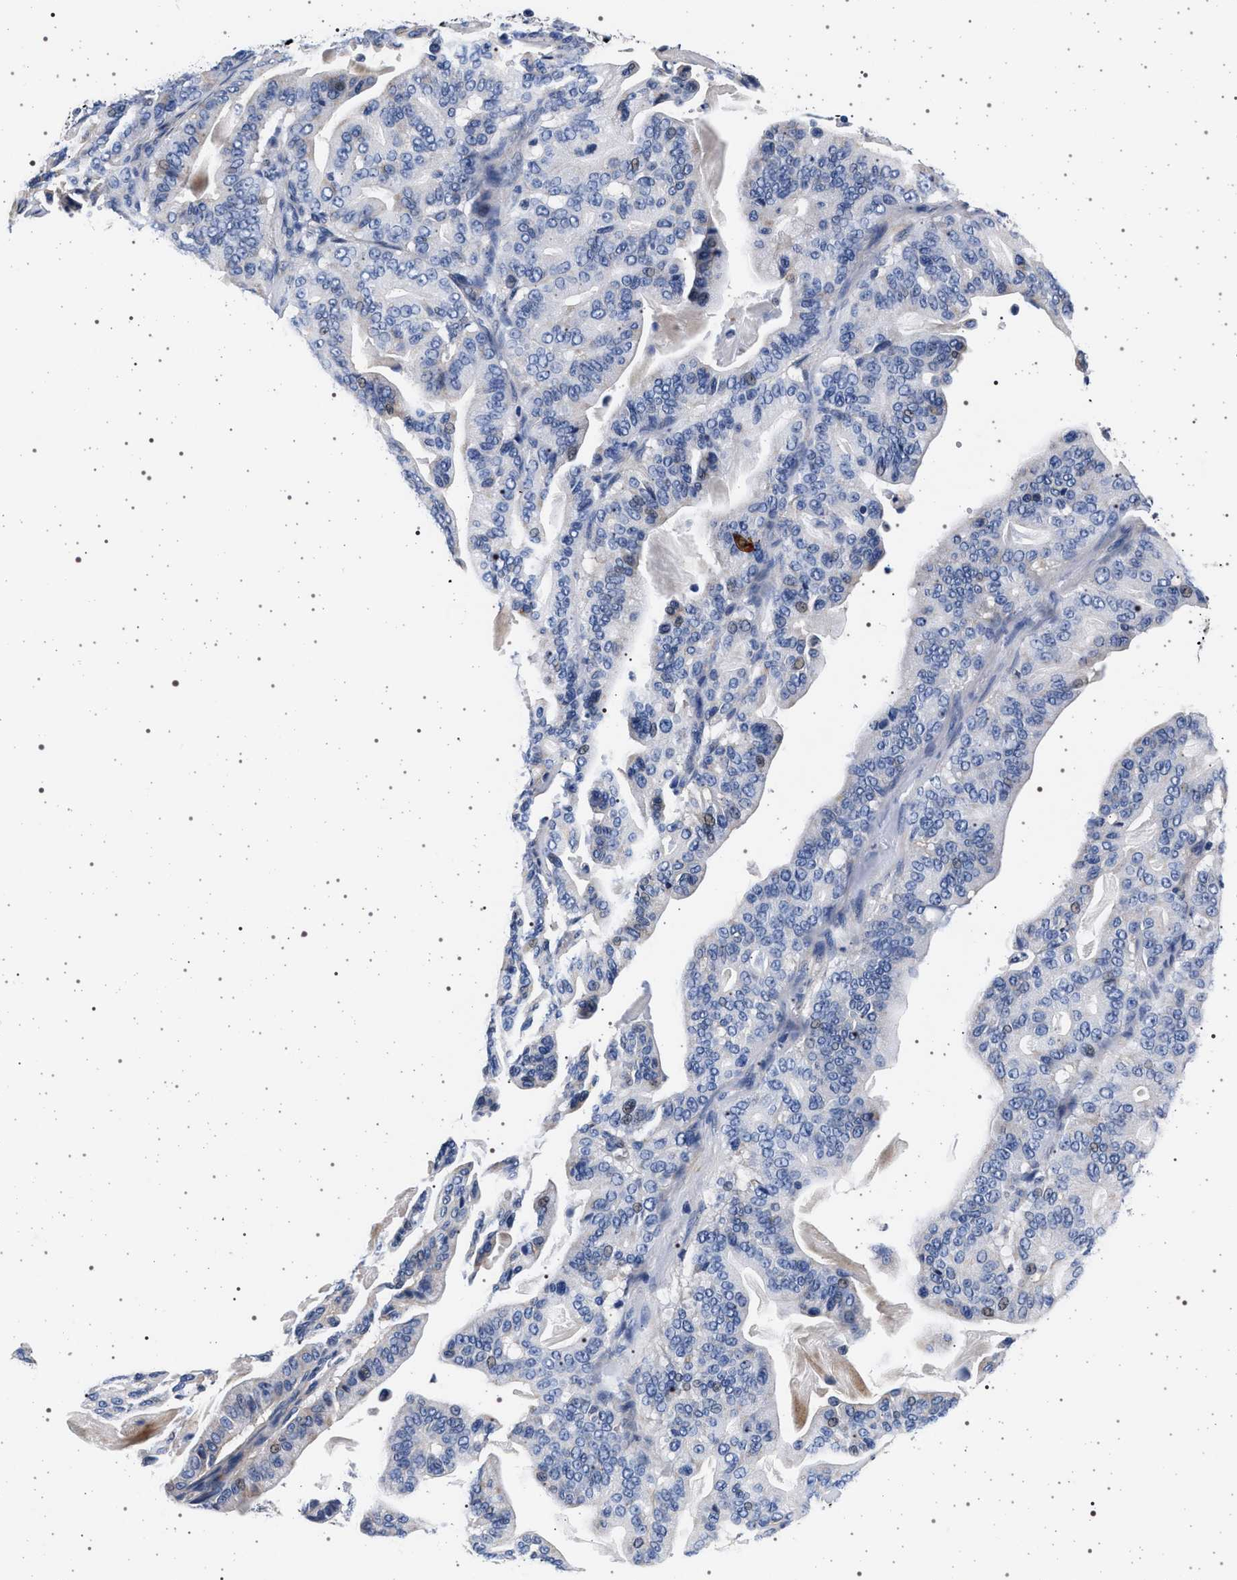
{"staining": {"intensity": "negative", "quantity": "none", "location": "none"}, "tissue": "pancreatic cancer", "cell_type": "Tumor cells", "image_type": "cancer", "snomed": [{"axis": "morphology", "description": "Adenocarcinoma, NOS"}, {"axis": "topography", "description": "Pancreas"}], "caption": "Immunohistochemistry micrograph of neoplastic tissue: human pancreatic cancer (adenocarcinoma) stained with DAB (3,3'-diaminobenzidine) reveals no significant protein positivity in tumor cells.", "gene": "SLC9A1", "patient": {"sex": "male", "age": 63}}